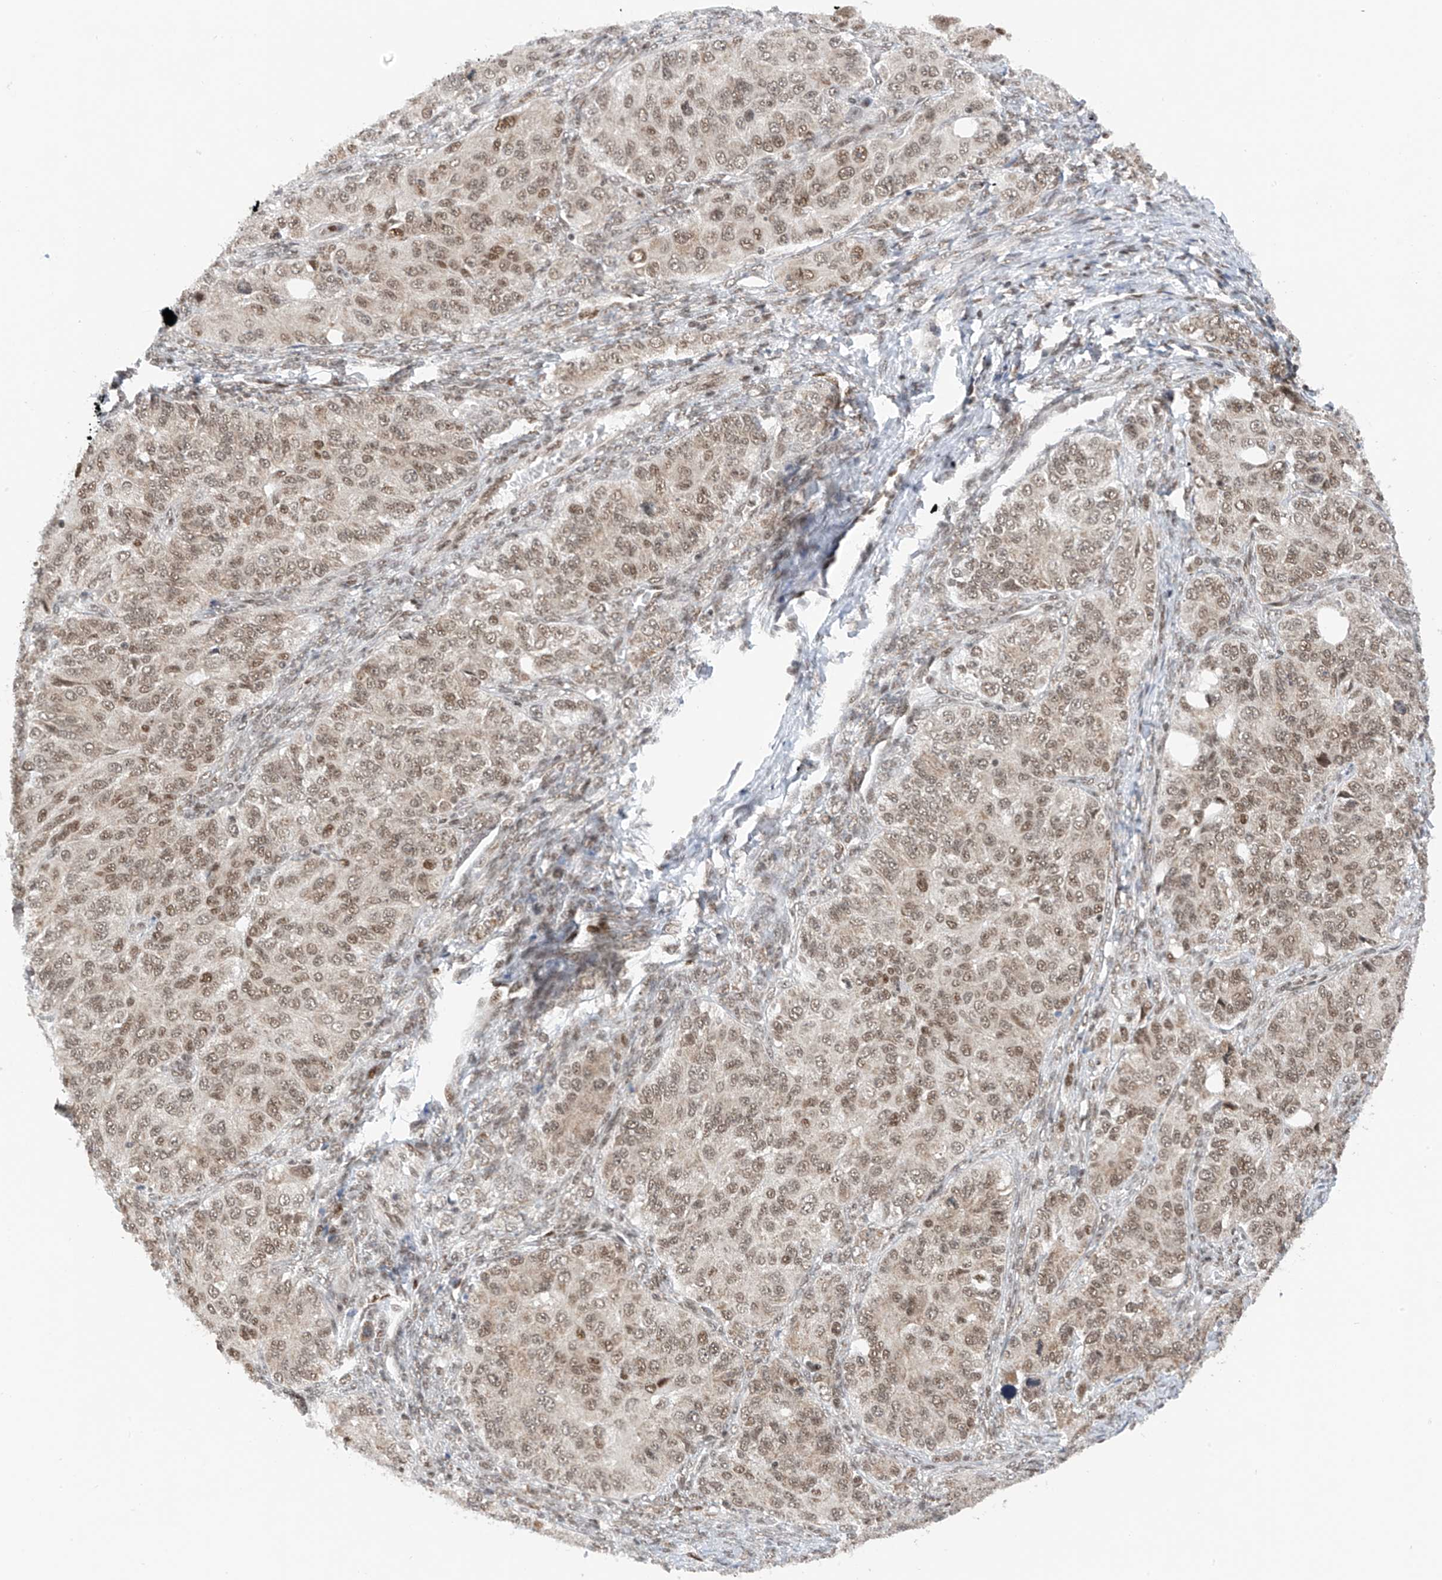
{"staining": {"intensity": "moderate", "quantity": ">75%", "location": "nuclear"}, "tissue": "ovarian cancer", "cell_type": "Tumor cells", "image_type": "cancer", "snomed": [{"axis": "morphology", "description": "Carcinoma, endometroid"}, {"axis": "topography", "description": "Ovary"}], "caption": "A medium amount of moderate nuclear staining is seen in about >75% of tumor cells in endometroid carcinoma (ovarian) tissue.", "gene": "AURKAIP1", "patient": {"sex": "female", "age": 51}}